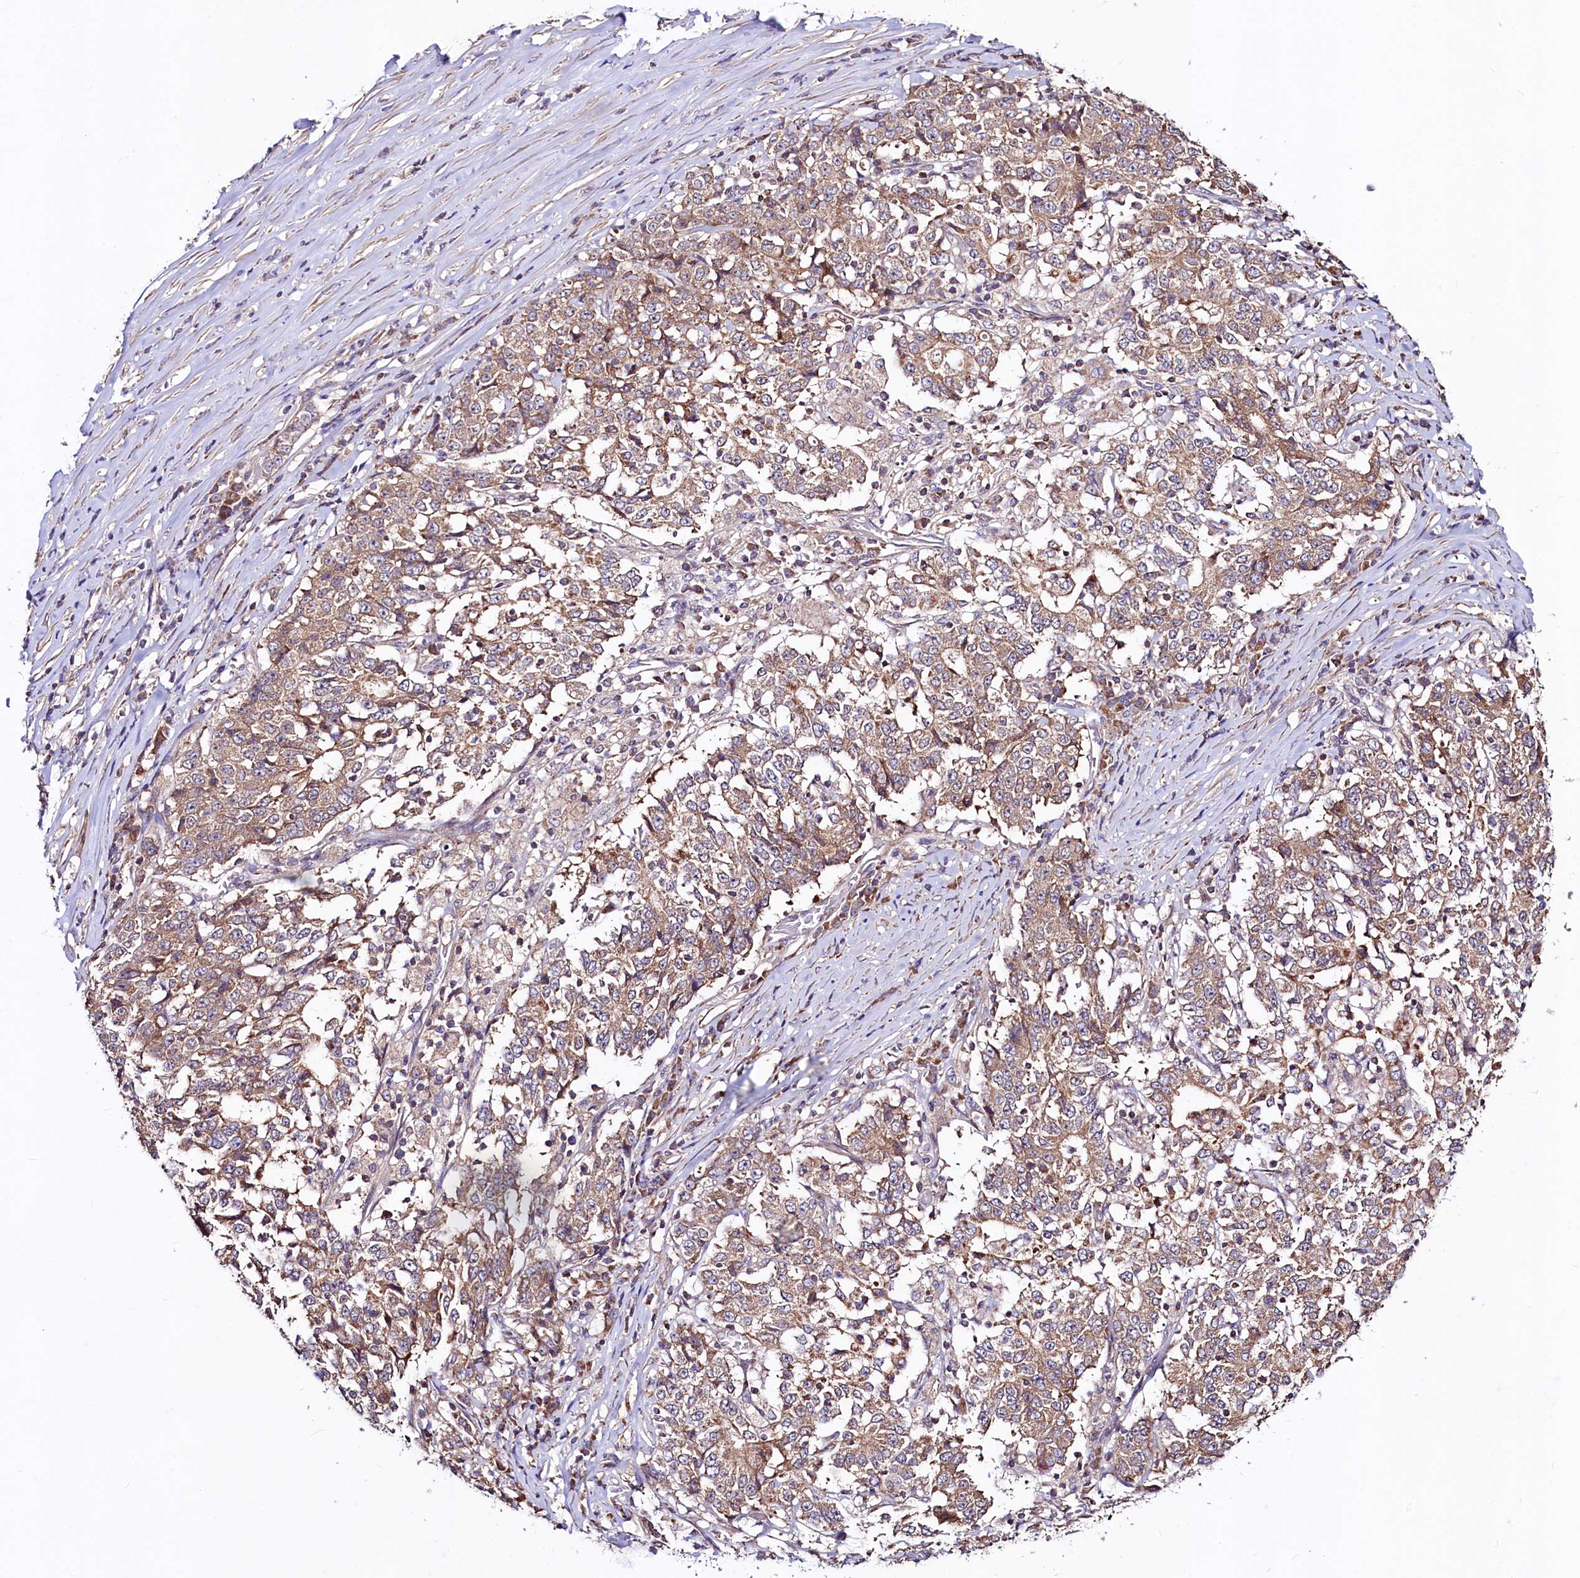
{"staining": {"intensity": "weak", "quantity": ">75%", "location": "cytoplasmic/membranous"}, "tissue": "stomach cancer", "cell_type": "Tumor cells", "image_type": "cancer", "snomed": [{"axis": "morphology", "description": "Adenocarcinoma, NOS"}, {"axis": "topography", "description": "Stomach"}], "caption": "A low amount of weak cytoplasmic/membranous expression is seen in approximately >75% of tumor cells in stomach cancer (adenocarcinoma) tissue.", "gene": "CIAO3", "patient": {"sex": "male", "age": 59}}